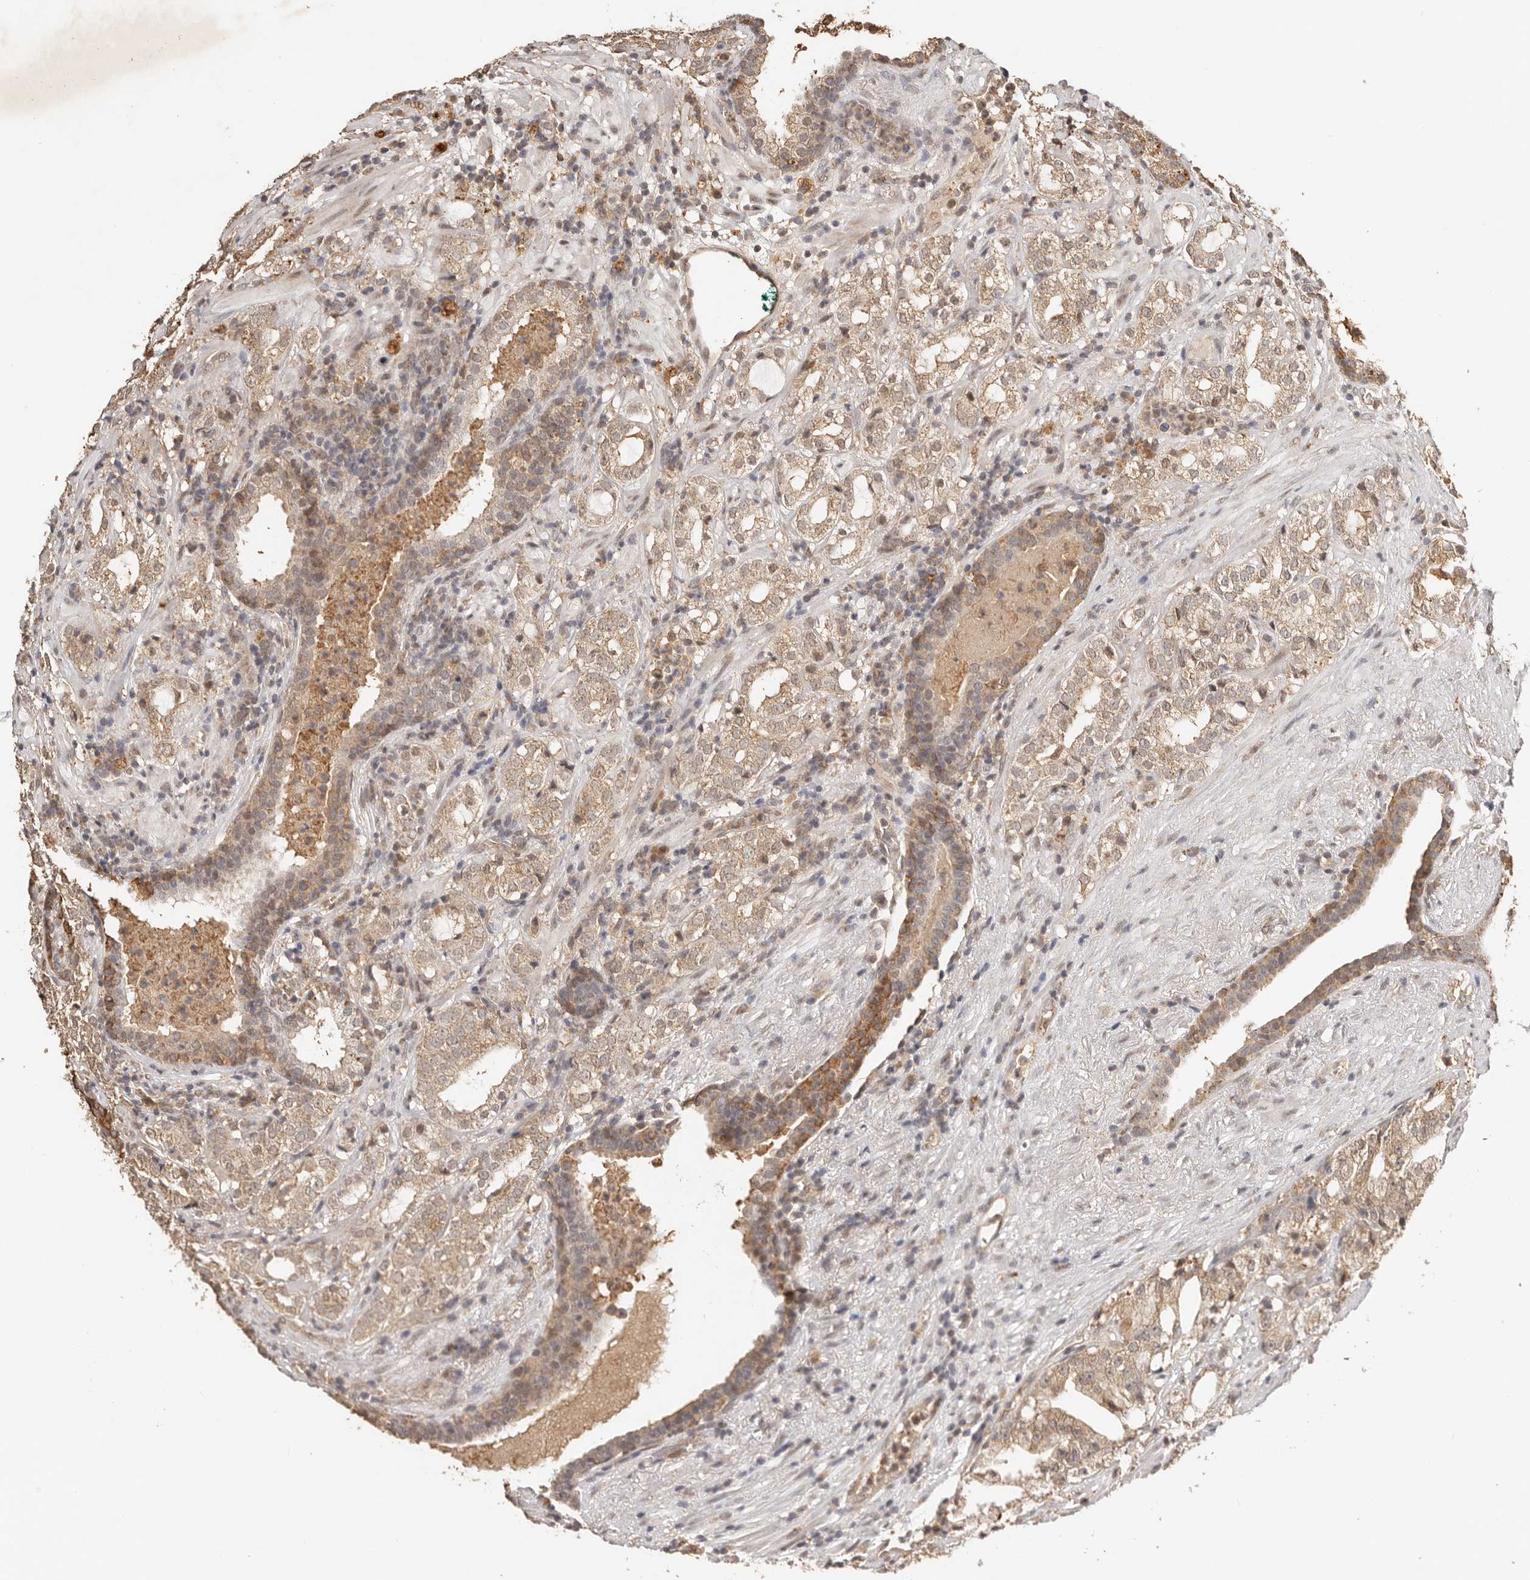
{"staining": {"intensity": "moderate", "quantity": "25%-75%", "location": "cytoplasmic/membranous"}, "tissue": "prostate cancer", "cell_type": "Tumor cells", "image_type": "cancer", "snomed": [{"axis": "morphology", "description": "Adenocarcinoma, High grade"}, {"axis": "topography", "description": "Prostate"}], "caption": "IHC histopathology image of prostate adenocarcinoma (high-grade) stained for a protein (brown), which displays medium levels of moderate cytoplasmic/membranous positivity in about 25%-75% of tumor cells.", "gene": "SEC14L1", "patient": {"sex": "male", "age": 64}}